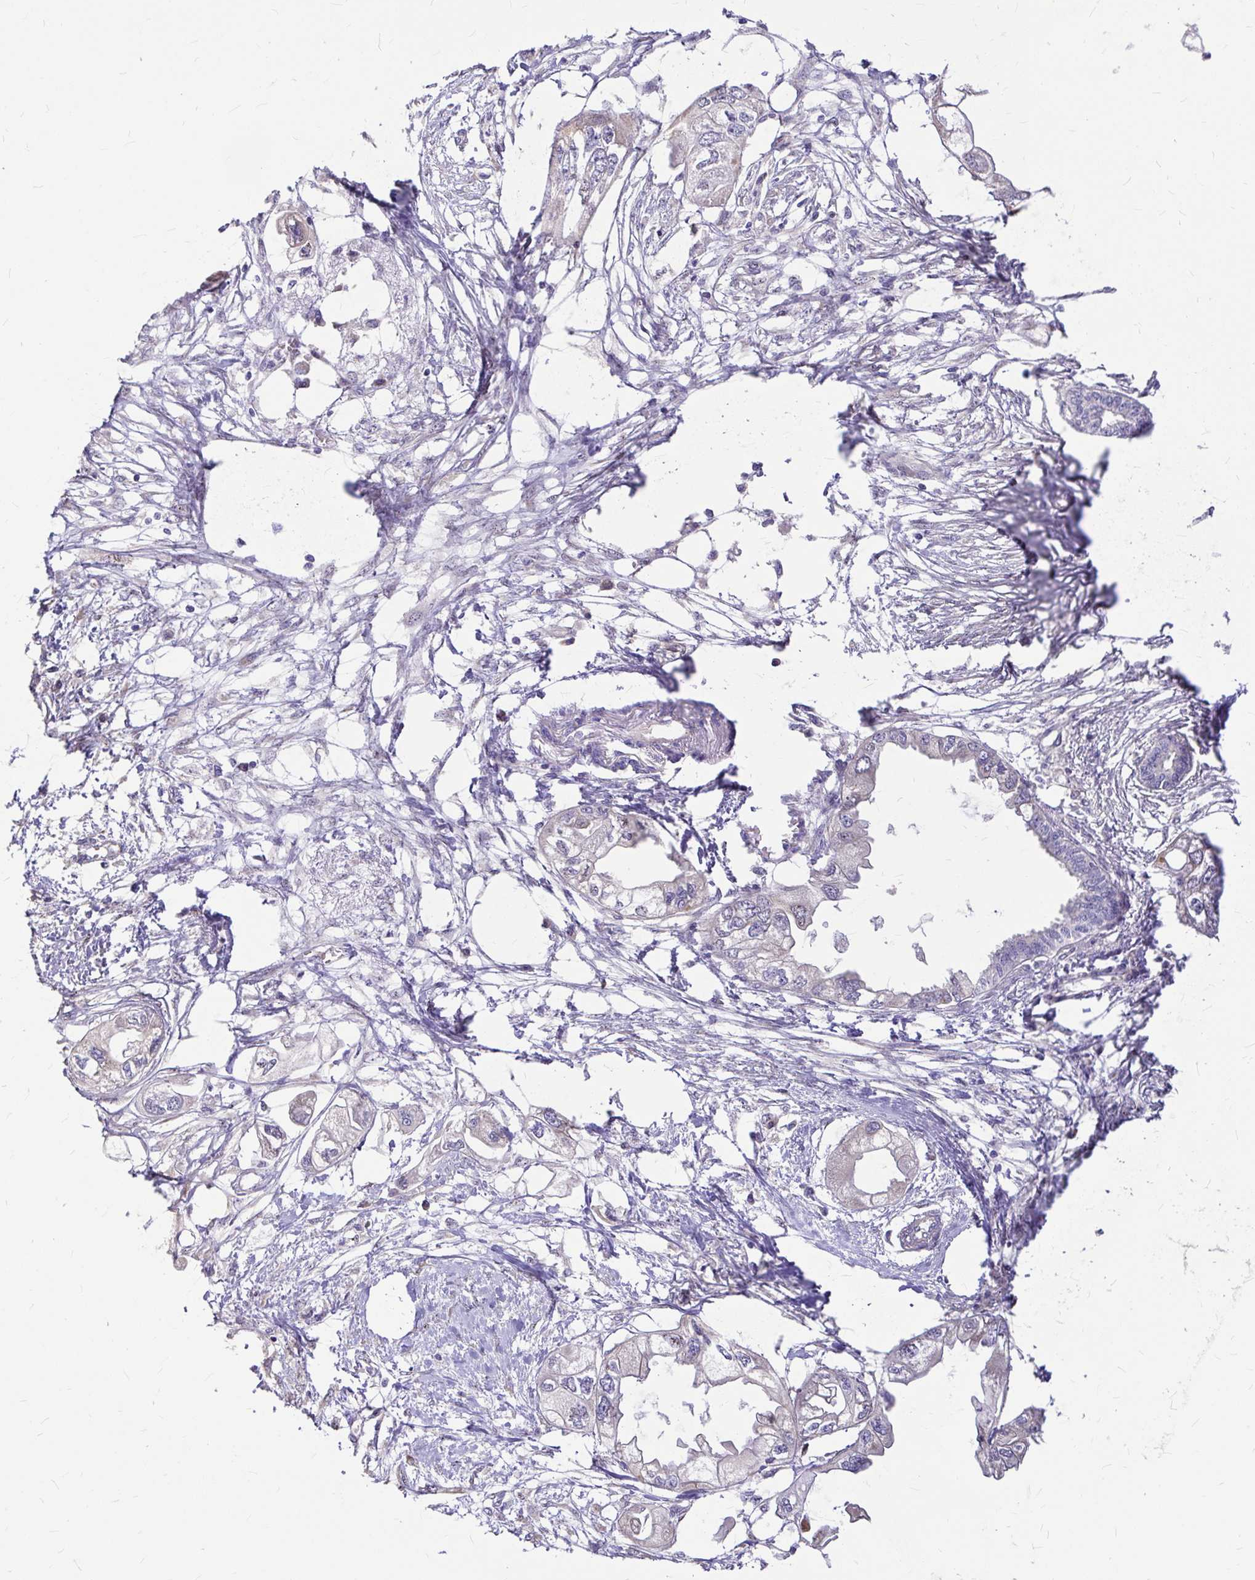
{"staining": {"intensity": "negative", "quantity": "none", "location": "none"}, "tissue": "endometrial cancer", "cell_type": "Tumor cells", "image_type": "cancer", "snomed": [{"axis": "morphology", "description": "Adenocarcinoma, NOS"}, {"axis": "morphology", "description": "Adenocarcinoma, metastatic, NOS"}, {"axis": "topography", "description": "Adipose tissue"}, {"axis": "topography", "description": "Endometrium"}], "caption": "High power microscopy micrograph of an immunohistochemistry histopathology image of endometrial cancer (adenocarcinoma), revealing no significant expression in tumor cells.", "gene": "GABBR2", "patient": {"sex": "female", "age": 67}}